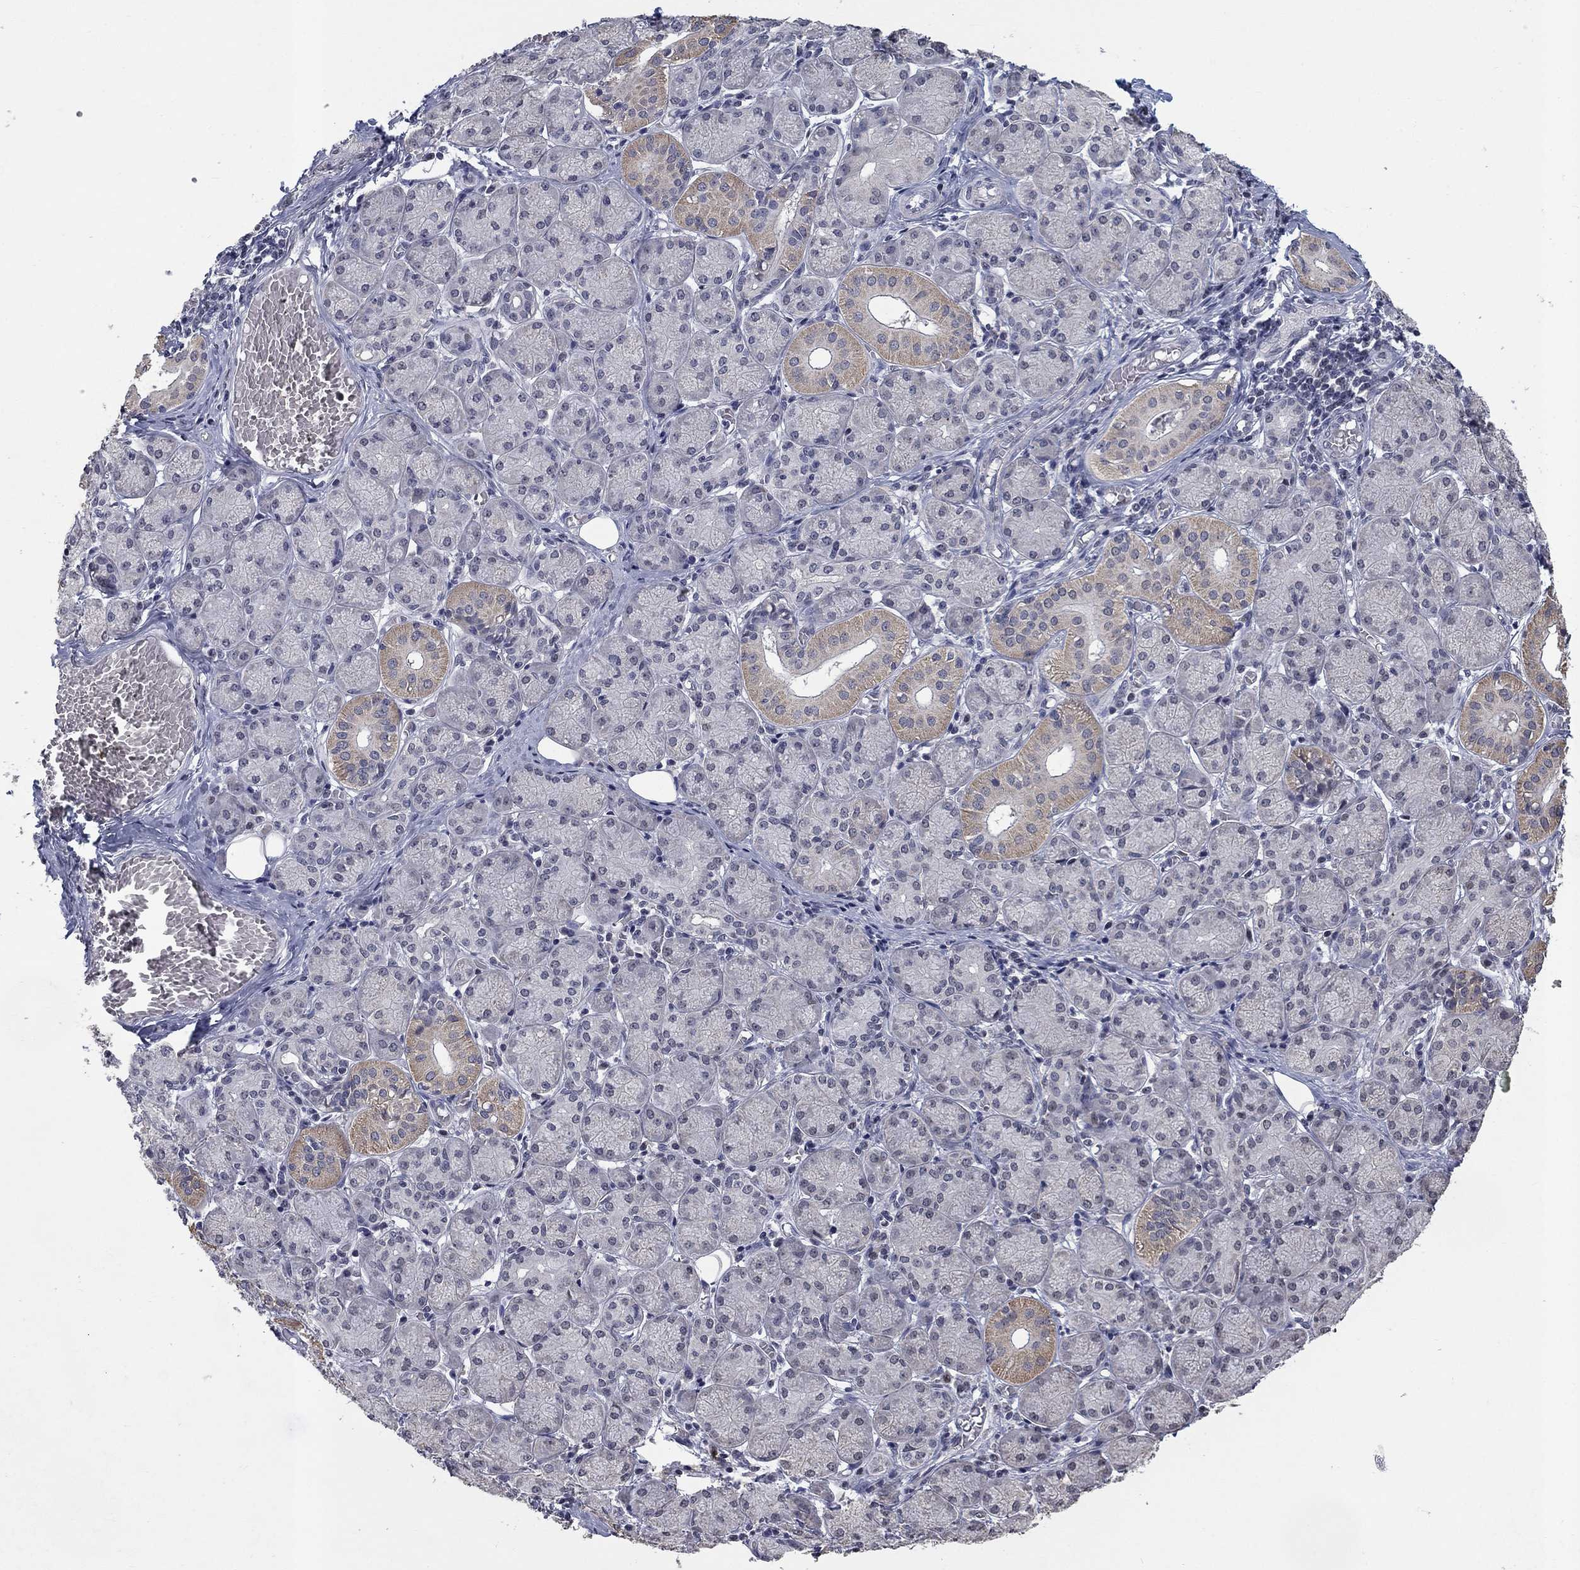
{"staining": {"intensity": "weak", "quantity": "<25%", "location": "cytoplasmic/membranous"}, "tissue": "salivary gland", "cell_type": "Glandular cells", "image_type": "normal", "snomed": [{"axis": "morphology", "description": "Normal tissue, NOS"}, {"axis": "topography", "description": "Salivary gland"}, {"axis": "topography", "description": "Peripheral nerve tissue"}], "caption": "The immunohistochemistry micrograph has no significant expression in glandular cells of salivary gland.", "gene": "SPATA33", "patient": {"sex": "female", "age": 24}}